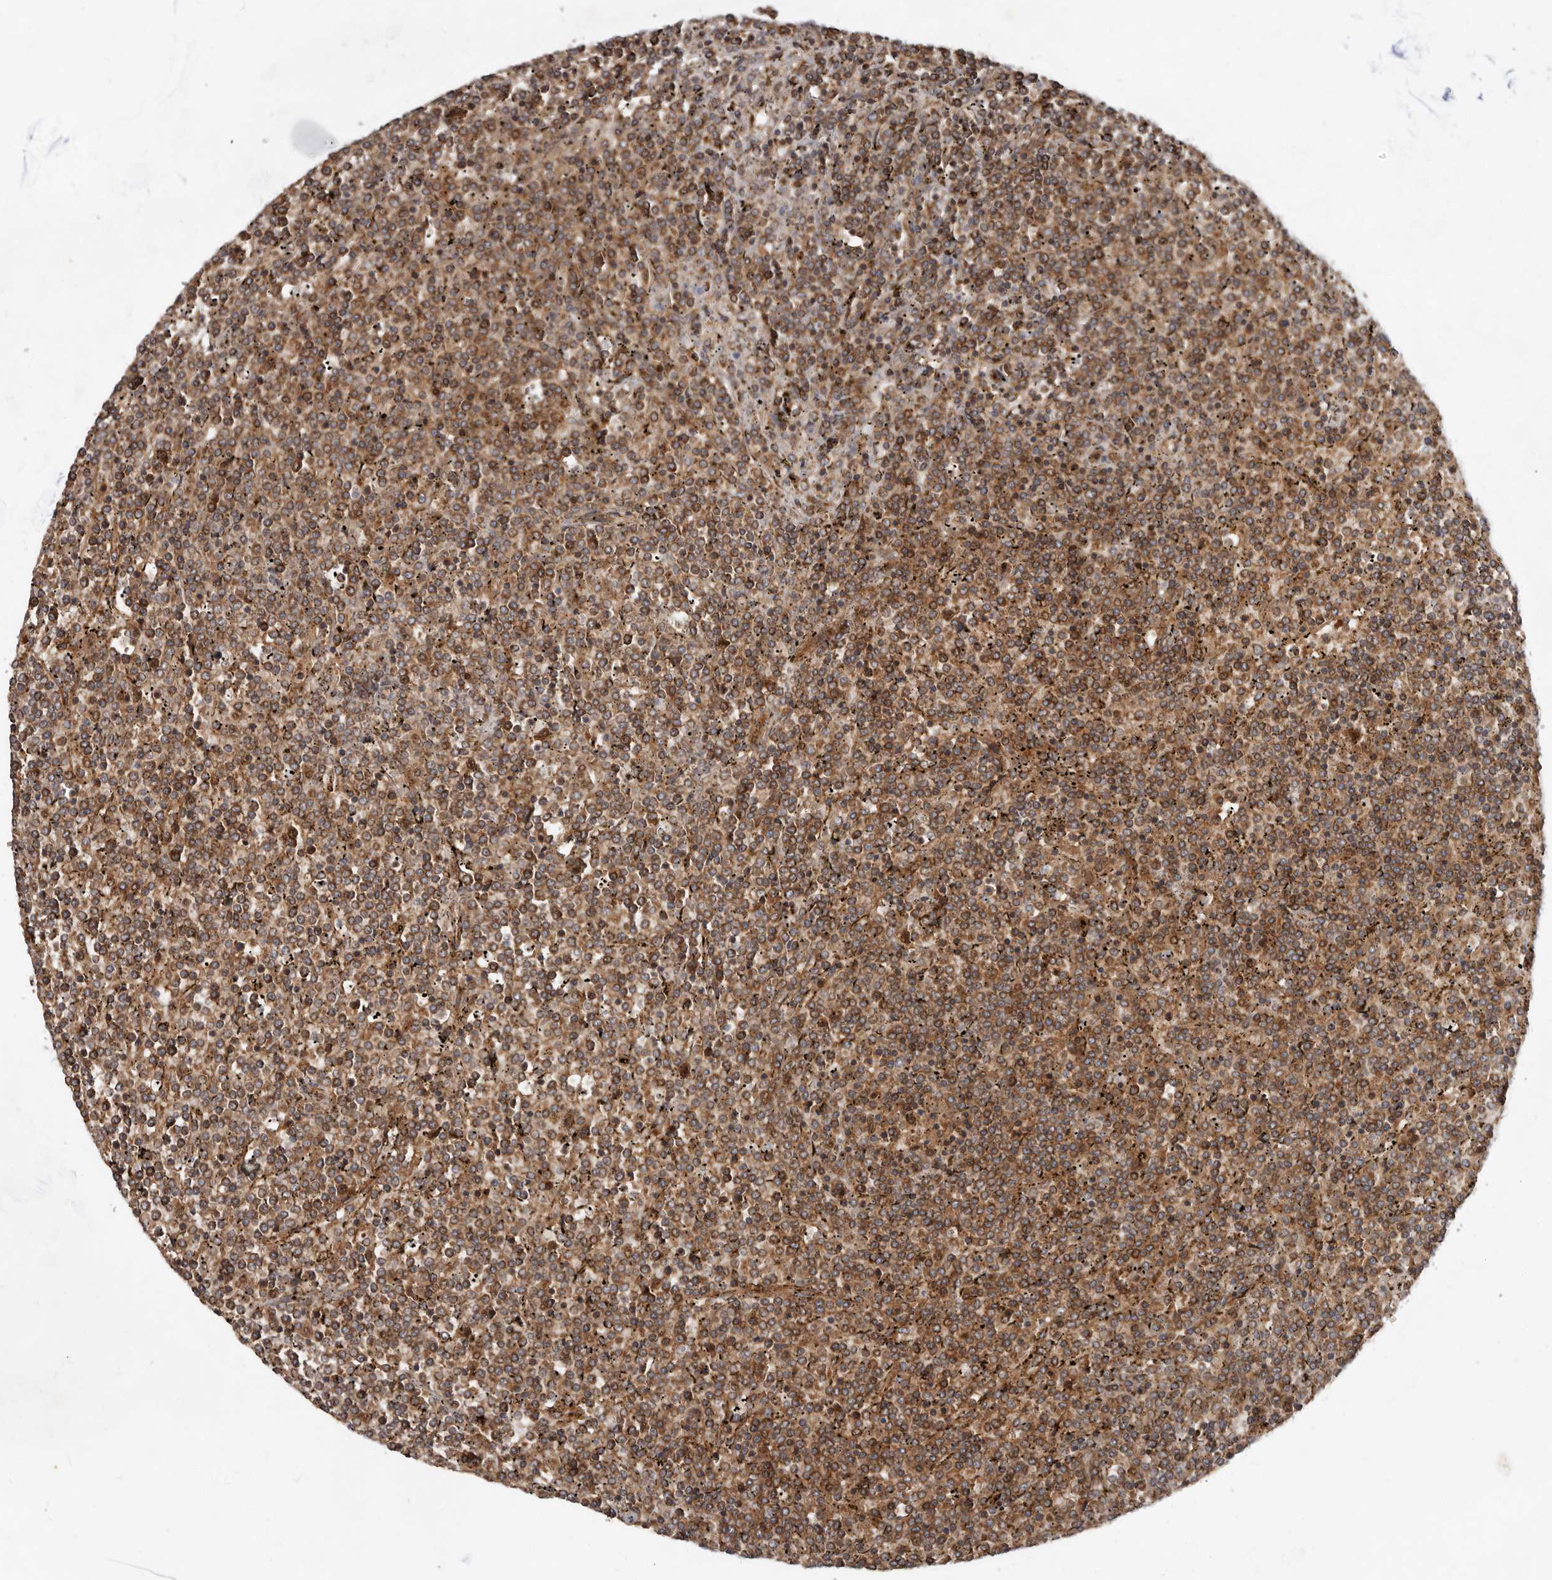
{"staining": {"intensity": "moderate", "quantity": ">75%", "location": "cytoplasmic/membranous"}, "tissue": "lymphoma", "cell_type": "Tumor cells", "image_type": "cancer", "snomed": [{"axis": "morphology", "description": "Malignant lymphoma, non-Hodgkin's type, Low grade"}, {"axis": "topography", "description": "Spleen"}], "caption": "The micrograph displays a brown stain indicating the presence of a protein in the cytoplasmic/membranous of tumor cells in low-grade malignant lymphoma, non-Hodgkin's type. Nuclei are stained in blue.", "gene": "STK36", "patient": {"sex": "female", "age": 19}}